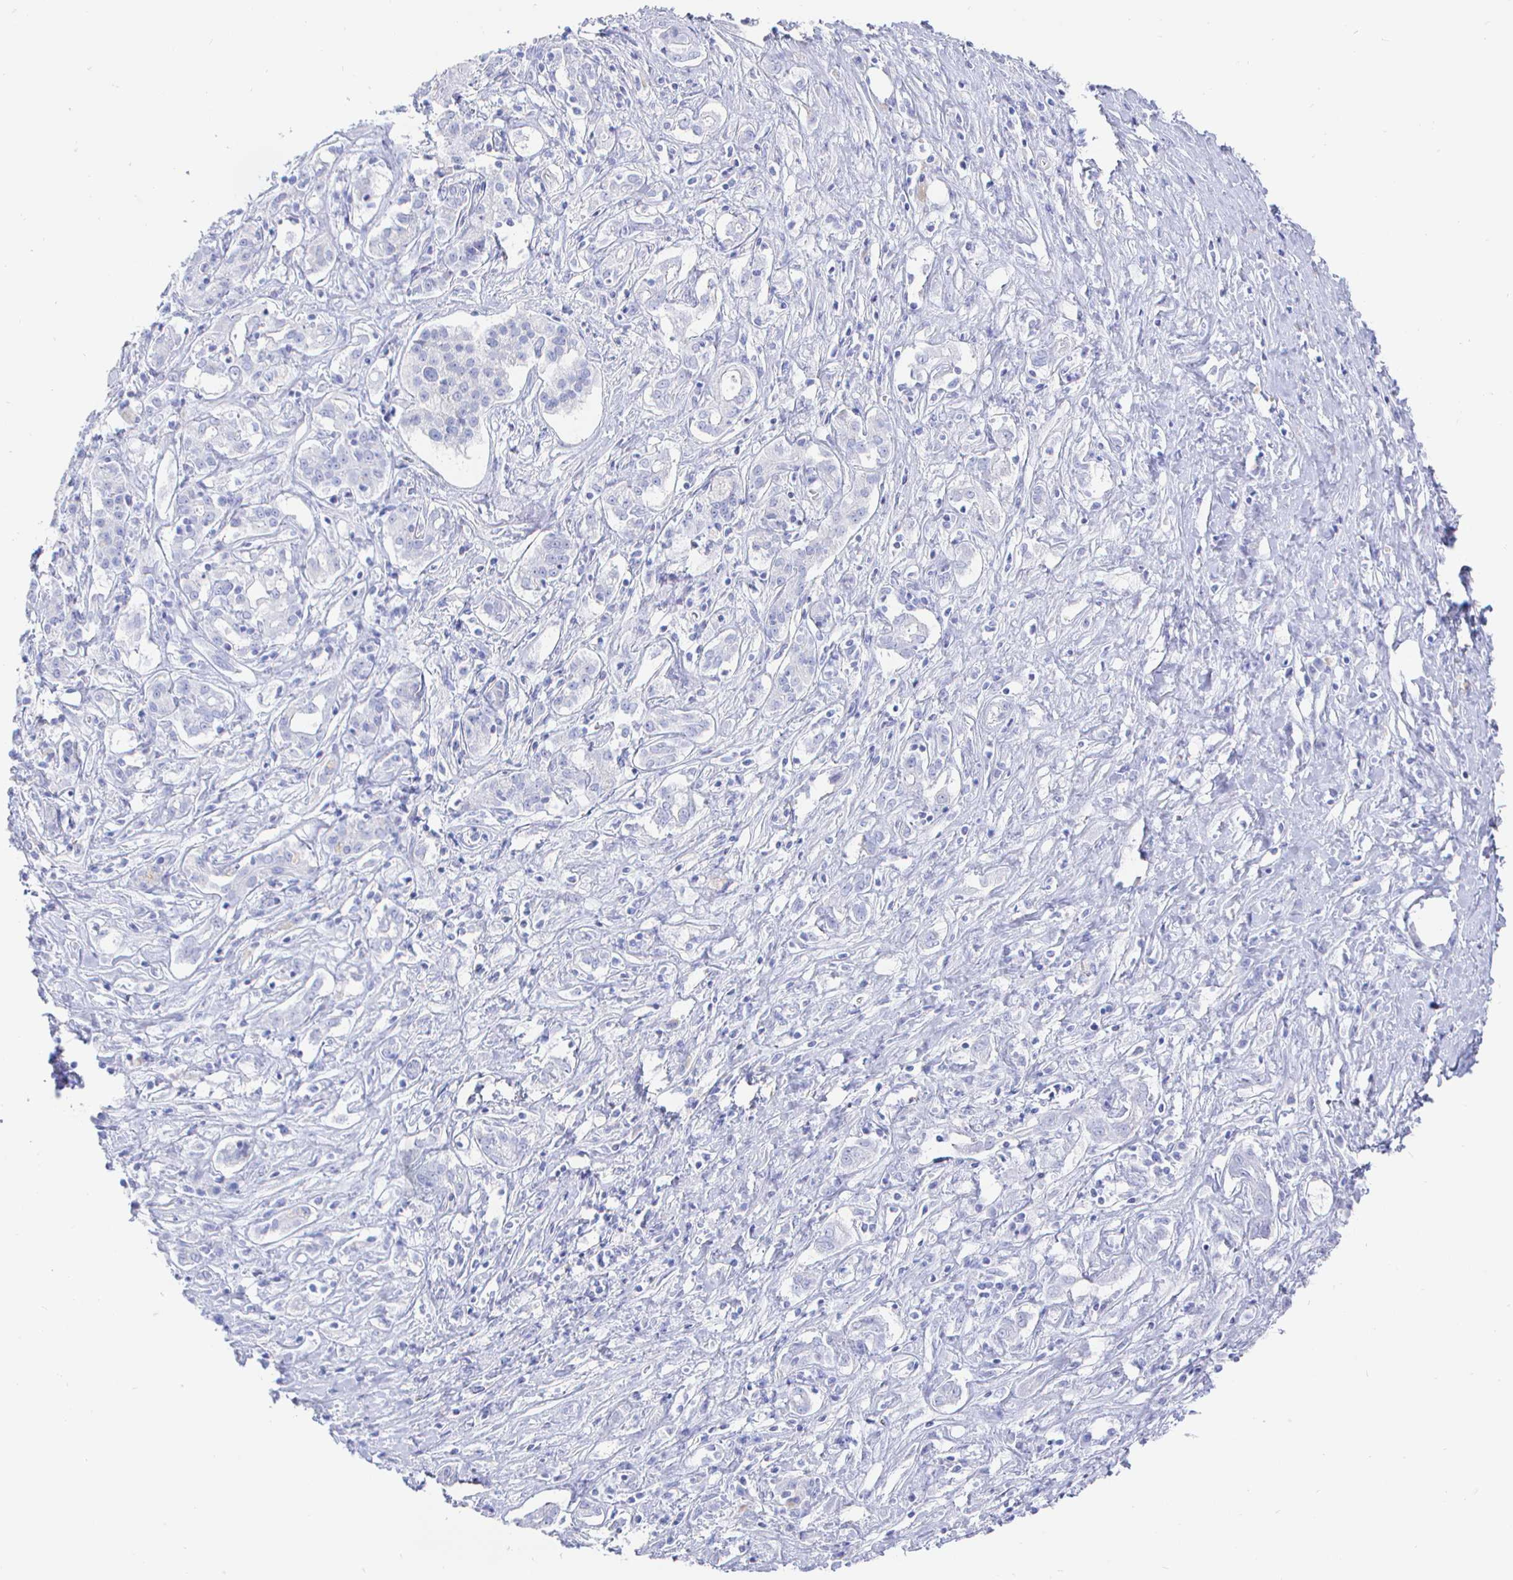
{"staining": {"intensity": "negative", "quantity": "none", "location": "none"}, "tissue": "pancreatic cancer", "cell_type": "Tumor cells", "image_type": "cancer", "snomed": [{"axis": "morphology", "description": "Adenocarcinoma, NOS"}, {"axis": "topography", "description": "Pancreas"}], "caption": "Immunohistochemical staining of pancreatic adenocarcinoma exhibits no significant staining in tumor cells.", "gene": "CLCA1", "patient": {"sex": "male", "age": 63}}